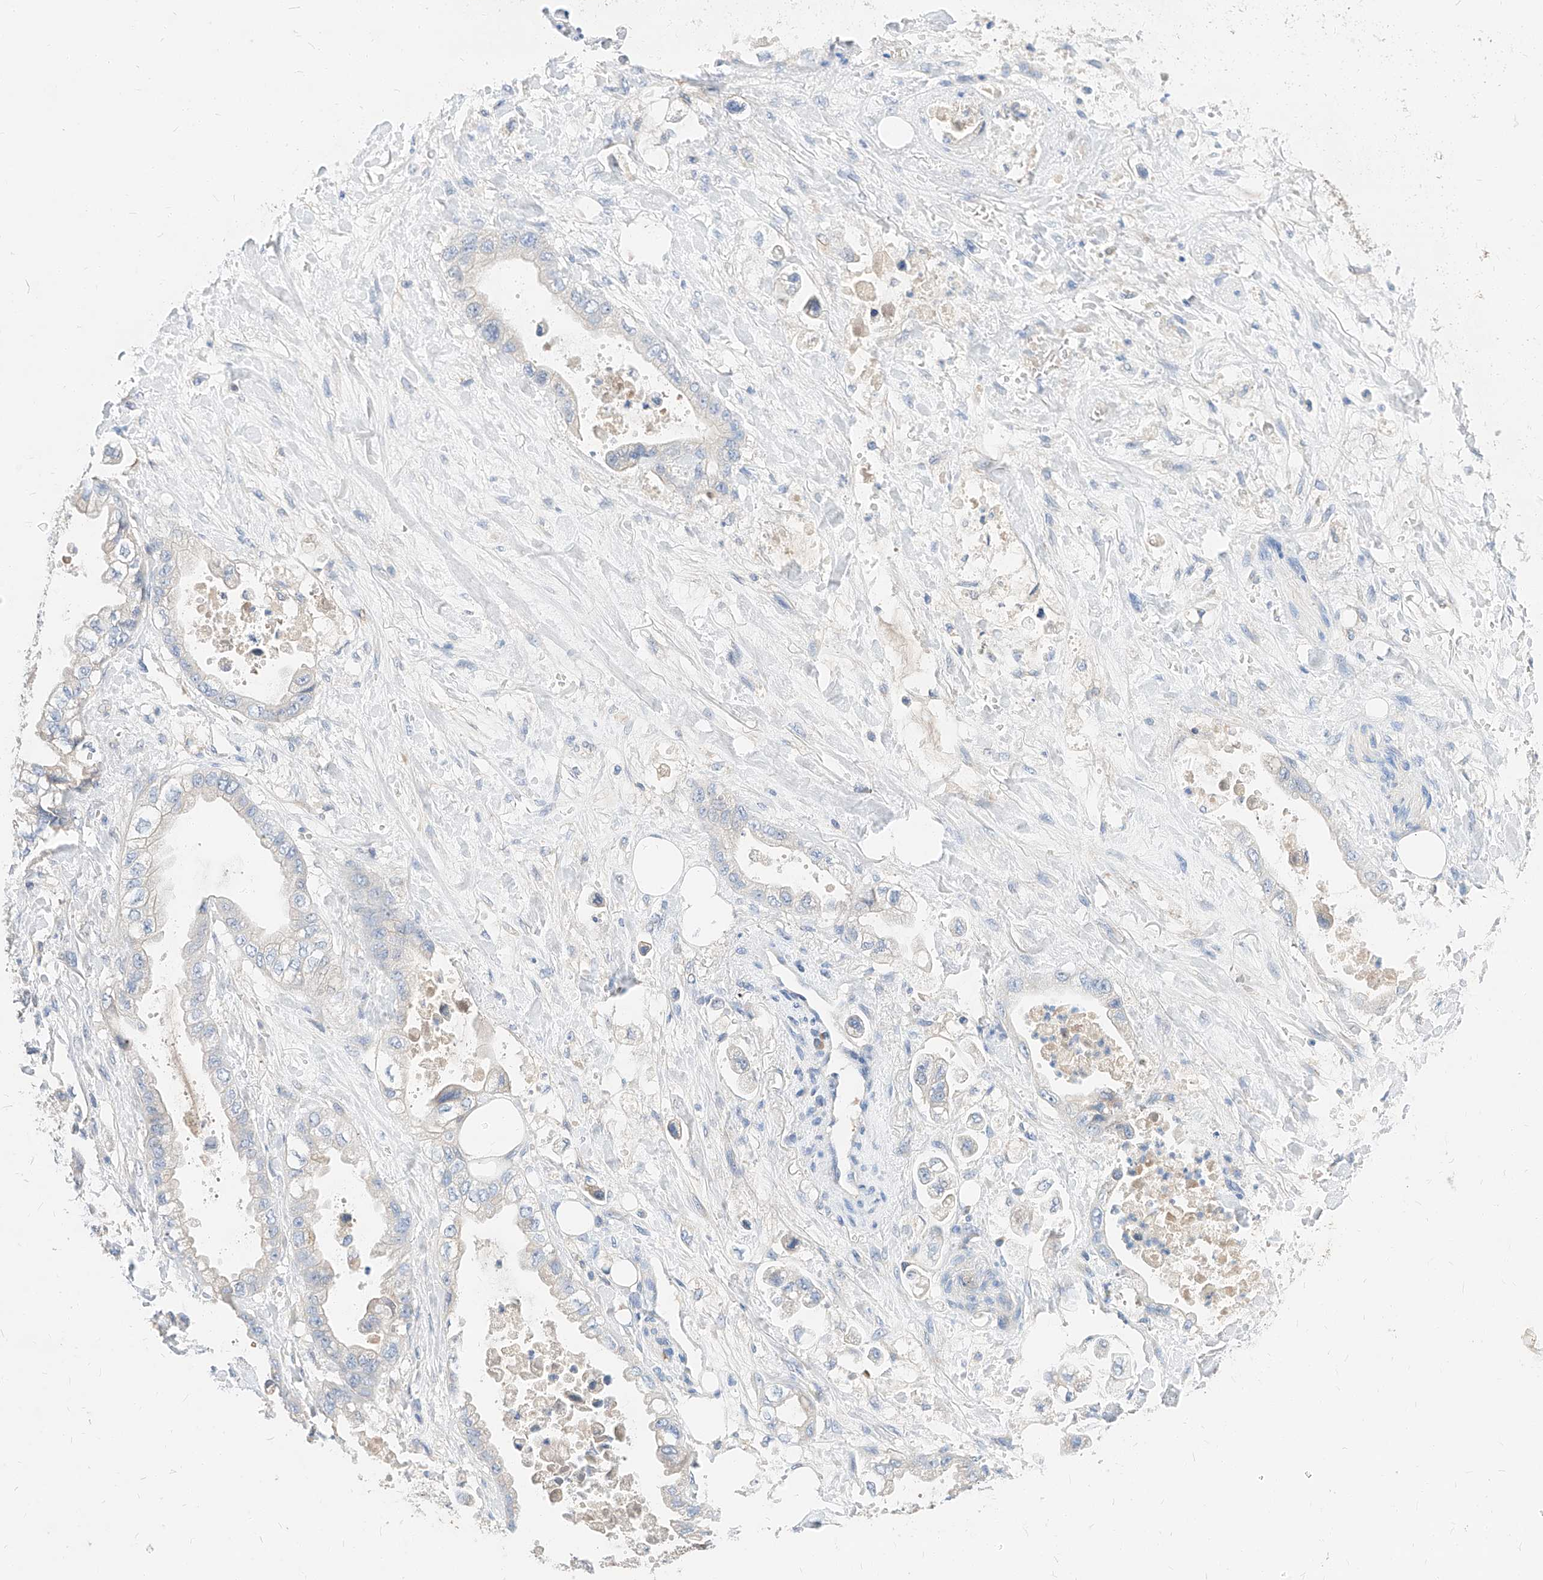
{"staining": {"intensity": "negative", "quantity": "none", "location": "none"}, "tissue": "stomach cancer", "cell_type": "Tumor cells", "image_type": "cancer", "snomed": [{"axis": "morphology", "description": "Adenocarcinoma, NOS"}, {"axis": "topography", "description": "Stomach"}], "caption": "A photomicrograph of stomach cancer stained for a protein shows no brown staining in tumor cells. The staining was performed using DAB (3,3'-diaminobenzidine) to visualize the protein expression in brown, while the nuclei were stained in blue with hematoxylin (Magnification: 20x).", "gene": "MAP7", "patient": {"sex": "male", "age": 62}}